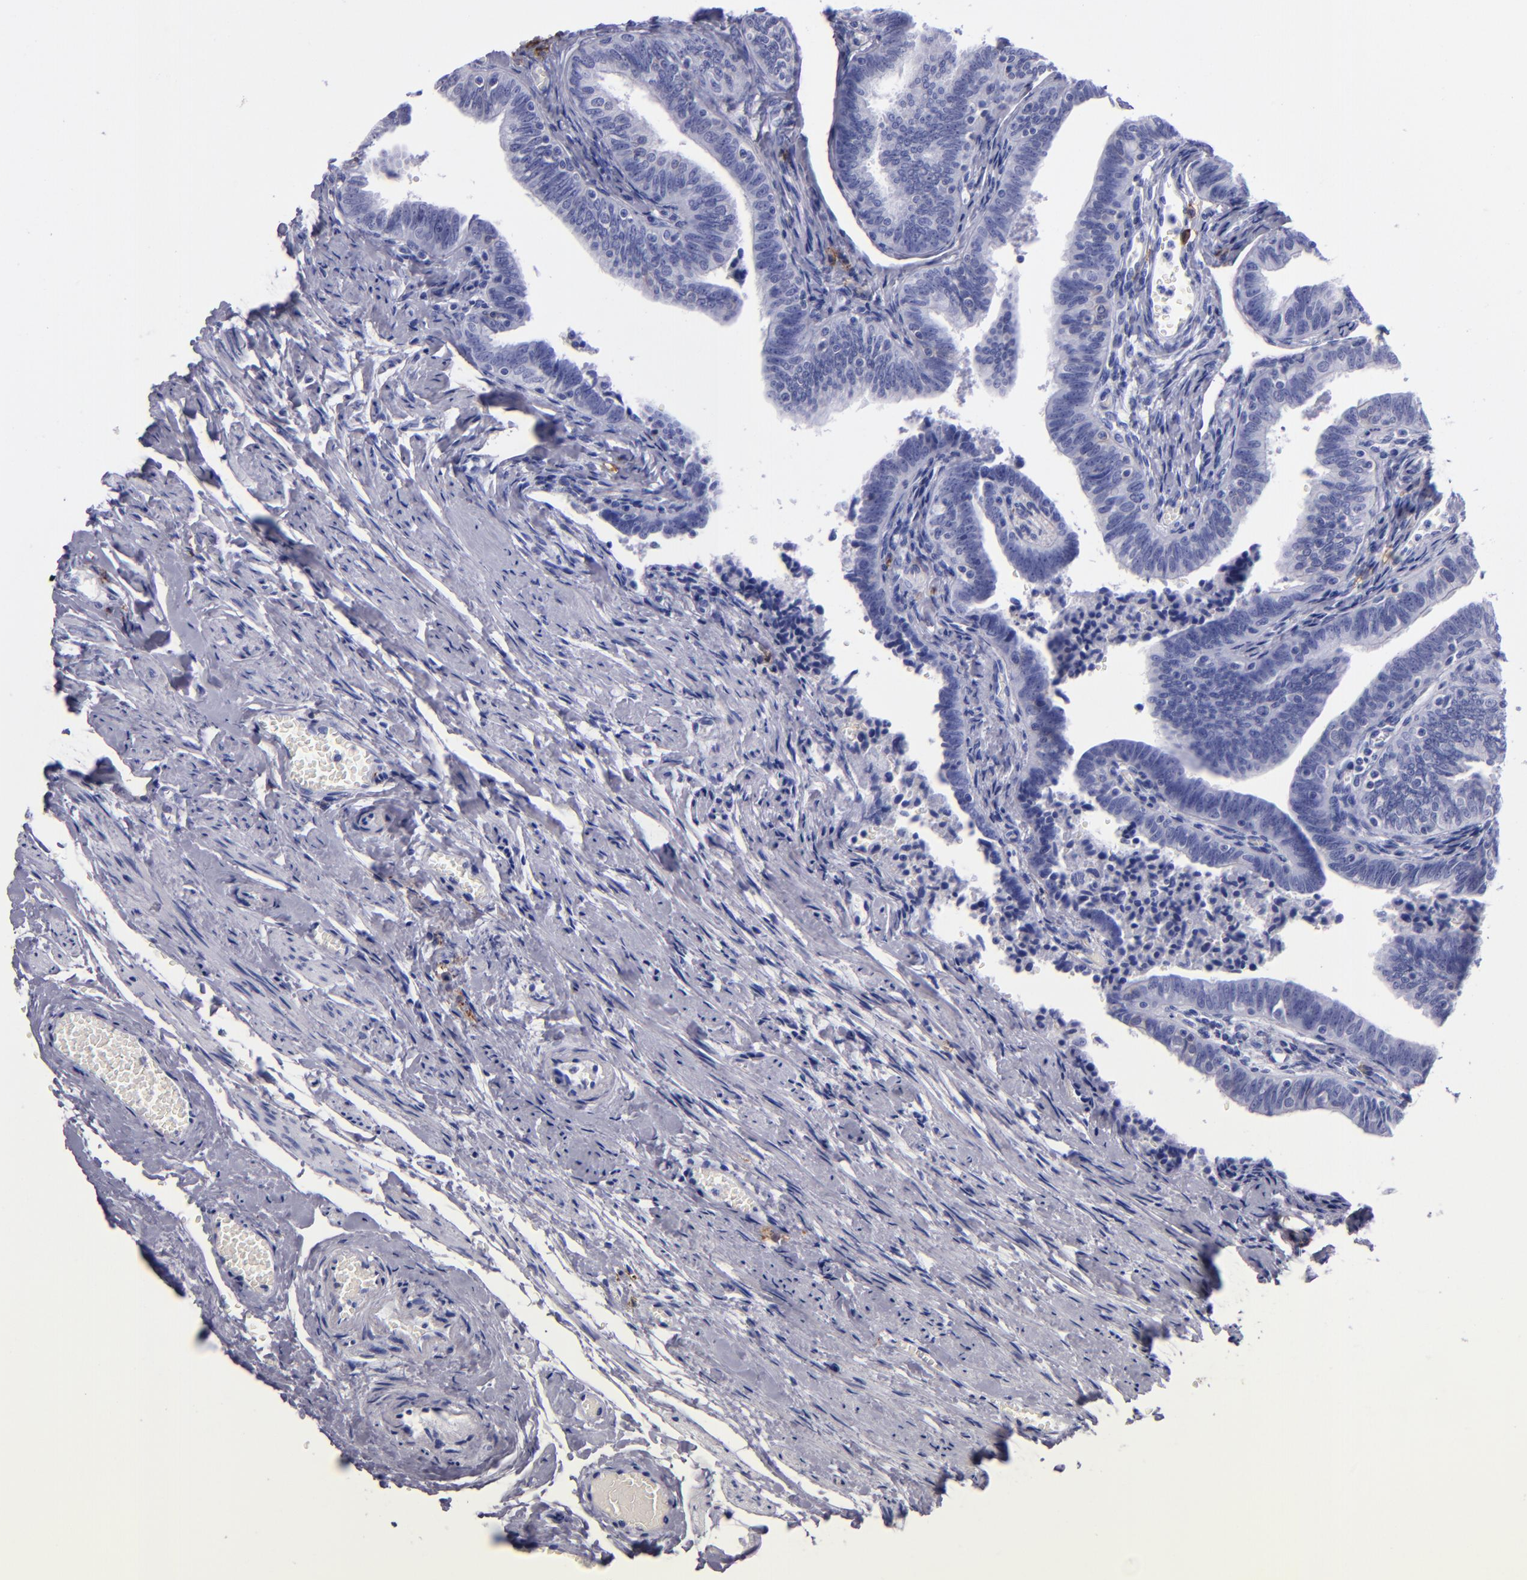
{"staining": {"intensity": "negative", "quantity": "none", "location": "none"}, "tissue": "fallopian tube", "cell_type": "Glandular cells", "image_type": "normal", "snomed": [{"axis": "morphology", "description": "Normal tissue, NOS"}, {"axis": "topography", "description": "Fallopian tube"}, {"axis": "topography", "description": "Ovary"}], "caption": "A histopathology image of fallopian tube stained for a protein demonstrates no brown staining in glandular cells. (DAB (3,3'-diaminobenzidine) immunohistochemistry with hematoxylin counter stain).", "gene": "CD38", "patient": {"sex": "female", "age": 69}}